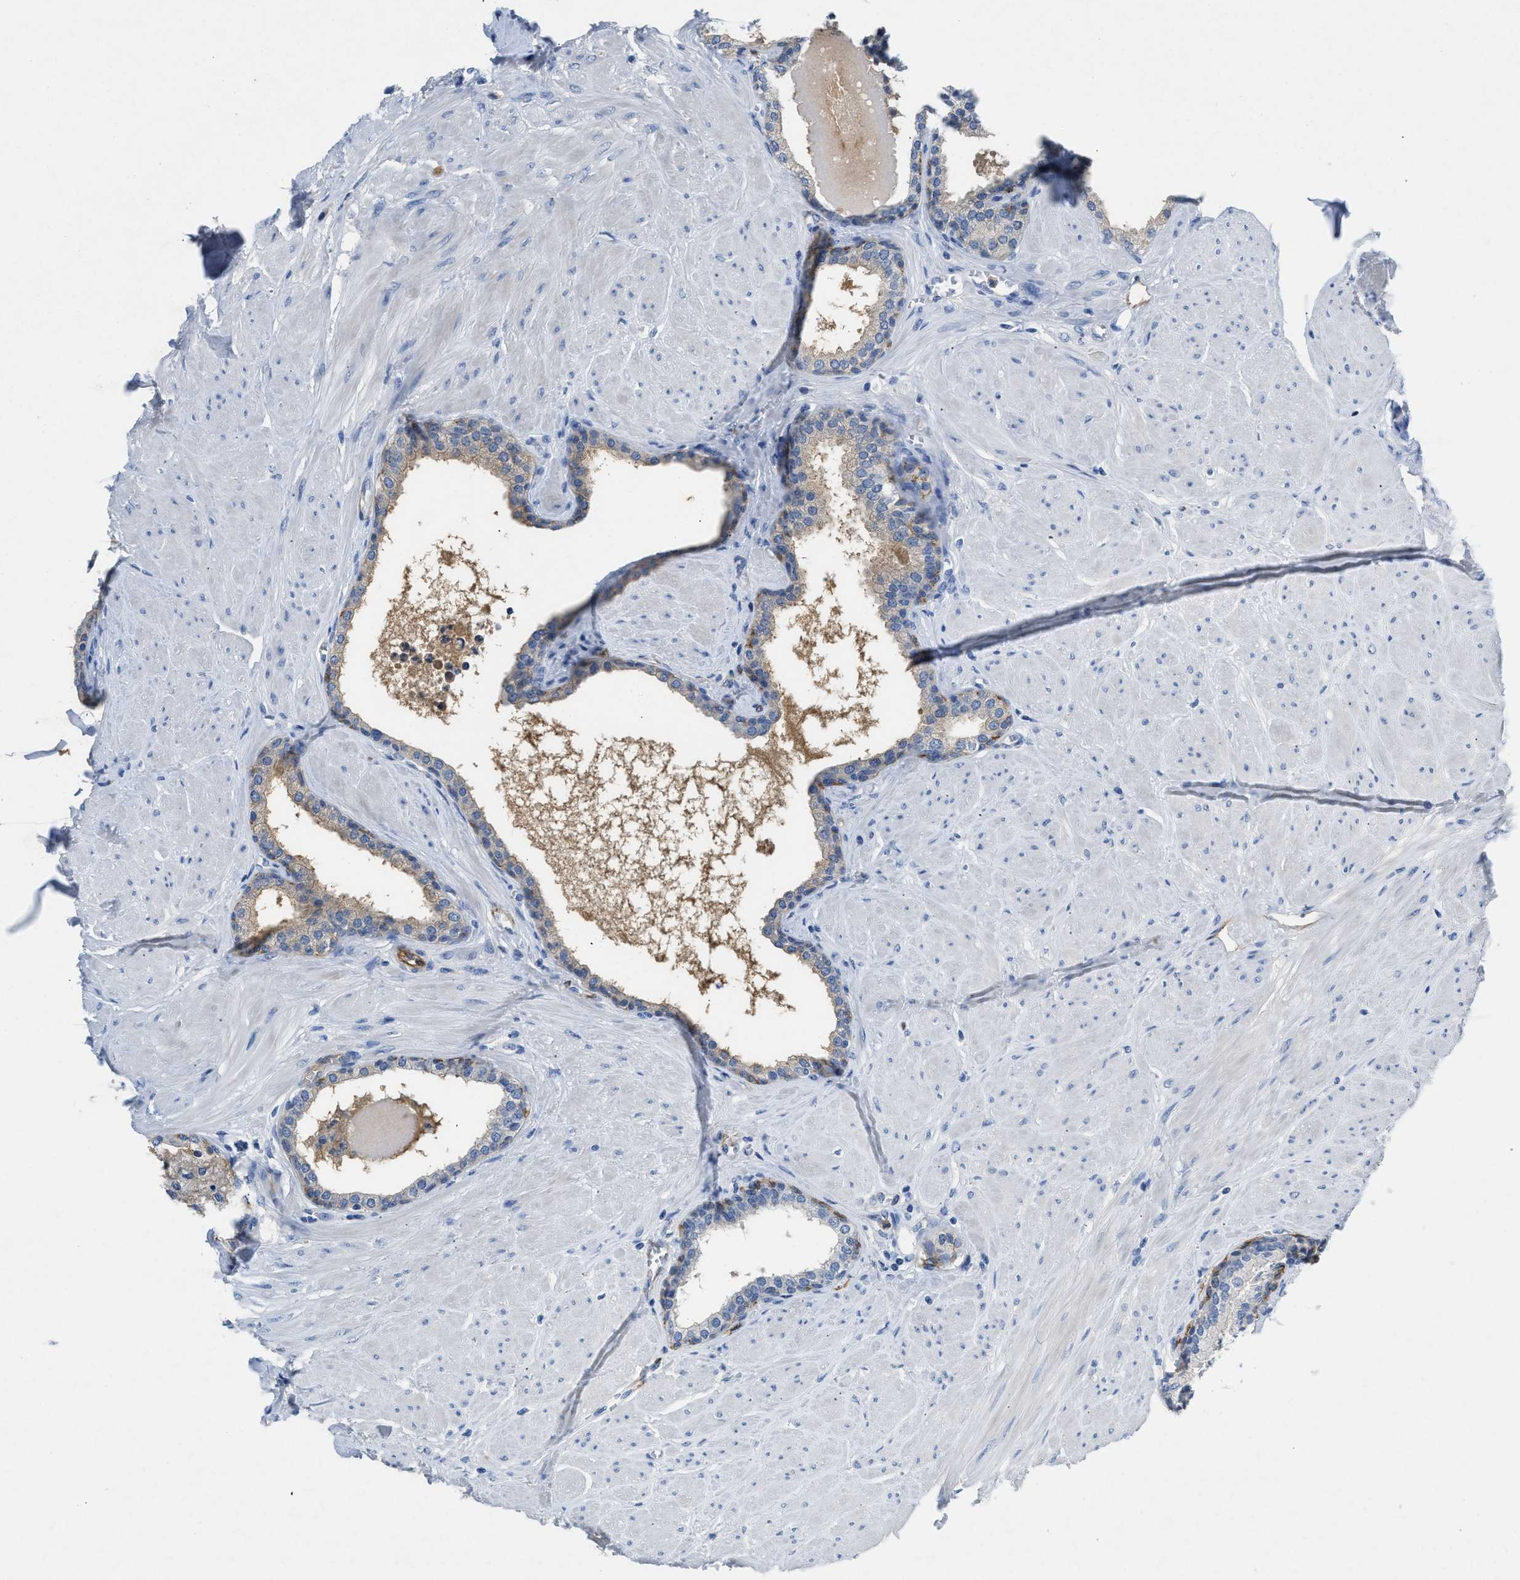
{"staining": {"intensity": "weak", "quantity": "<25%", "location": "cytoplasmic/membranous"}, "tissue": "prostate", "cell_type": "Glandular cells", "image_type": "normal", "snomed": [{"axis": "morphology", "description": "Normal tissue, NOS"}, {"axis": "topography", "description": "Prostate"}], "caption": "Immunohistochemistry micrograph of normal prostate stained for a protein (brown), which exhibits no staining in glandular cells. The staining is performed using DAB (3,3'-diaminobenzidine) brown chromogen with nuclei counter-stained in using hematoxylin.", "gene": "SPEG", "patient": {"sex": "male", "age": 51}}